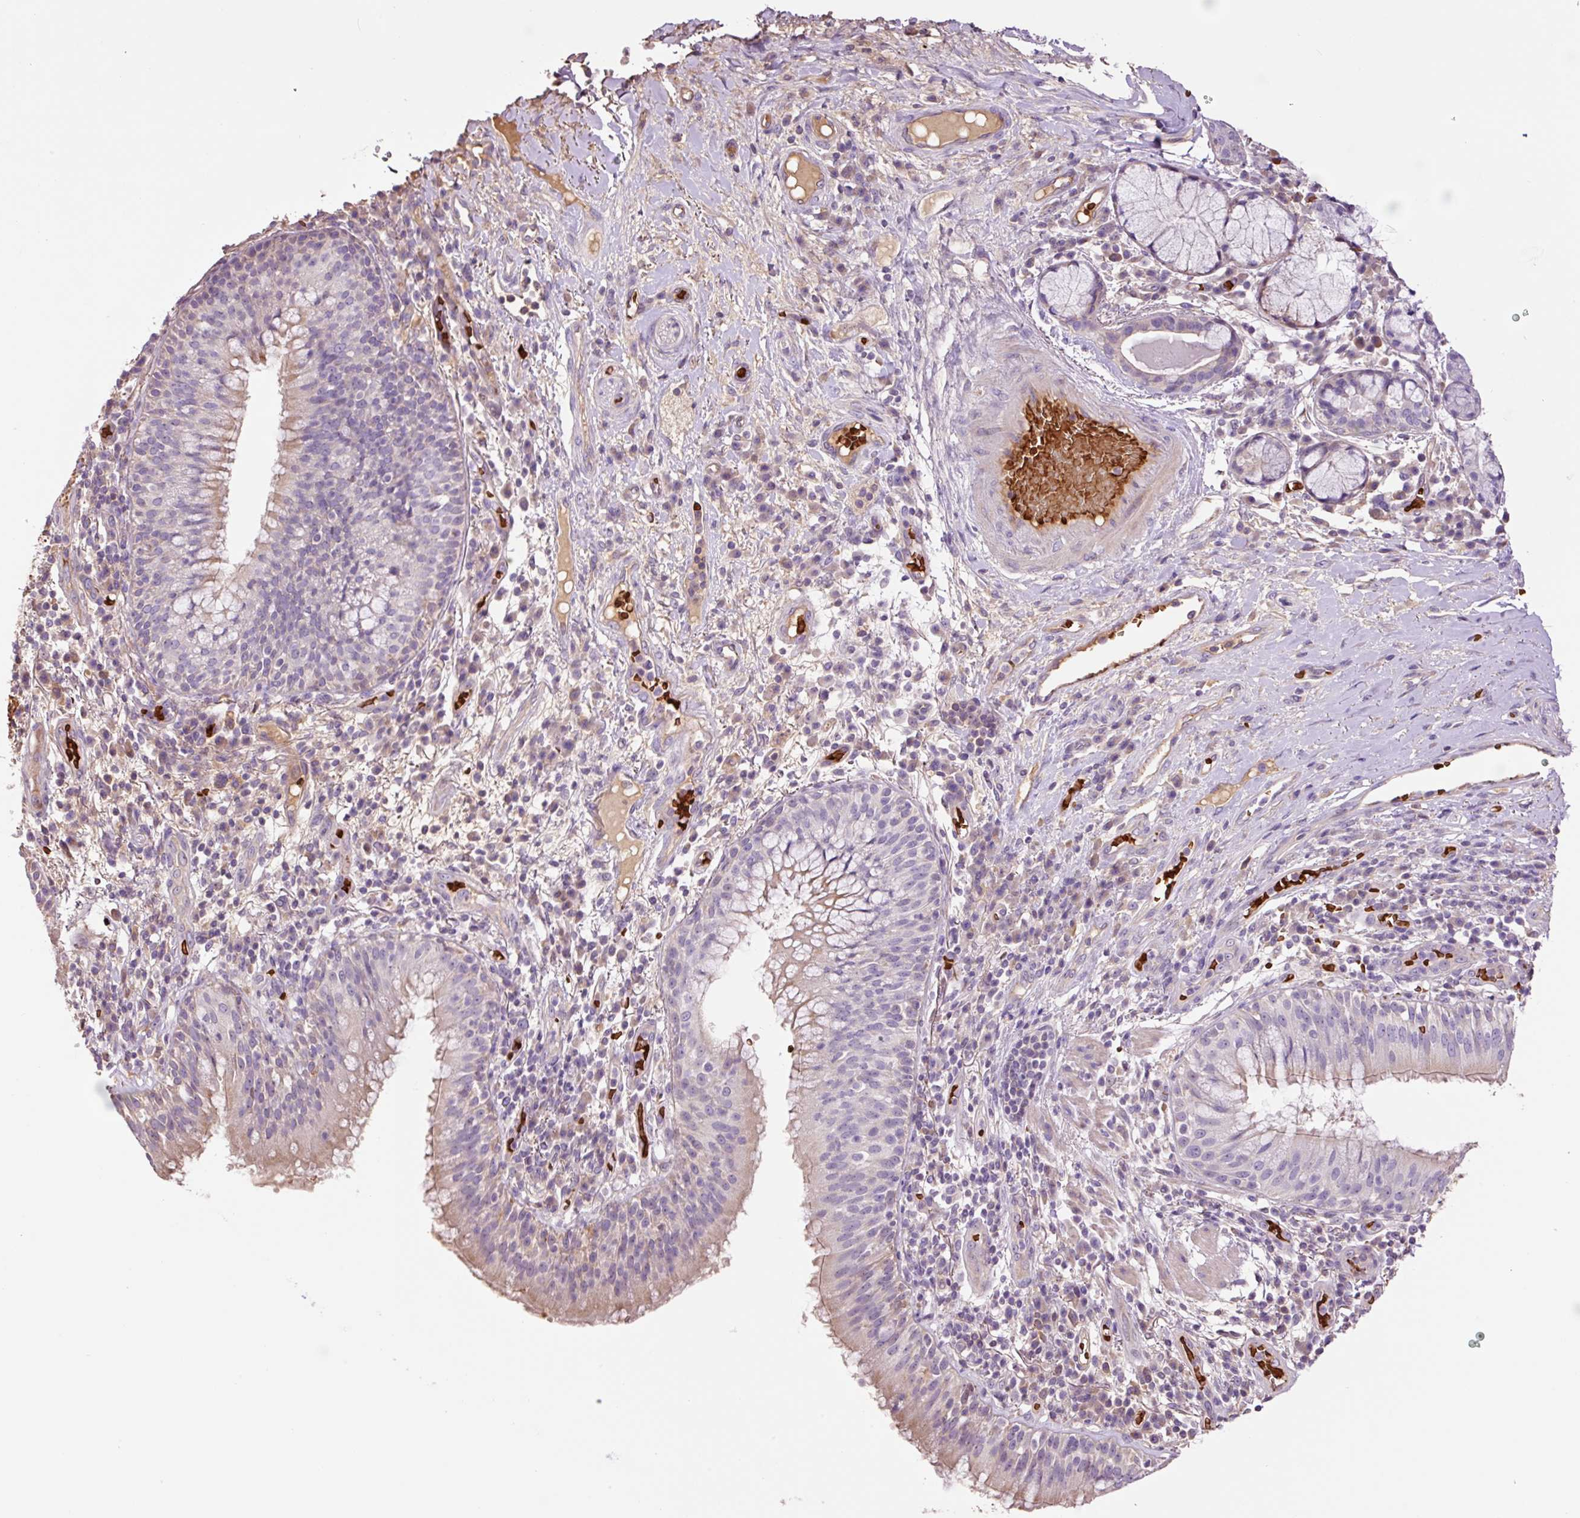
{"staining": {"intensity": "weak", "quantity": "25%-75%", "location": "cytoplasmic/membranous"}, "tissue": "bronchus", "cell_type": "Respiratory epithelial cells", "image_type": "normal", "snomed": [{"axis": "morphology", "description": "Normal tissue, NOS"}, {"axis": "topography", "description": "Cartilage tissue"}, {"axis": "topography", "description": "Bronchus"}], "caption": "Immunohistochemical staining of unremarkable bronchus displays 25%-75% levels of weak cytoplasmic/membranous protein positivity in about 25%-75% of respiratory epithelial cells. (Brightfield microscopy of DAB IHC at high magnification).", "gene": "TMEM235", "patient": {"sex": "male", "age": 56}}